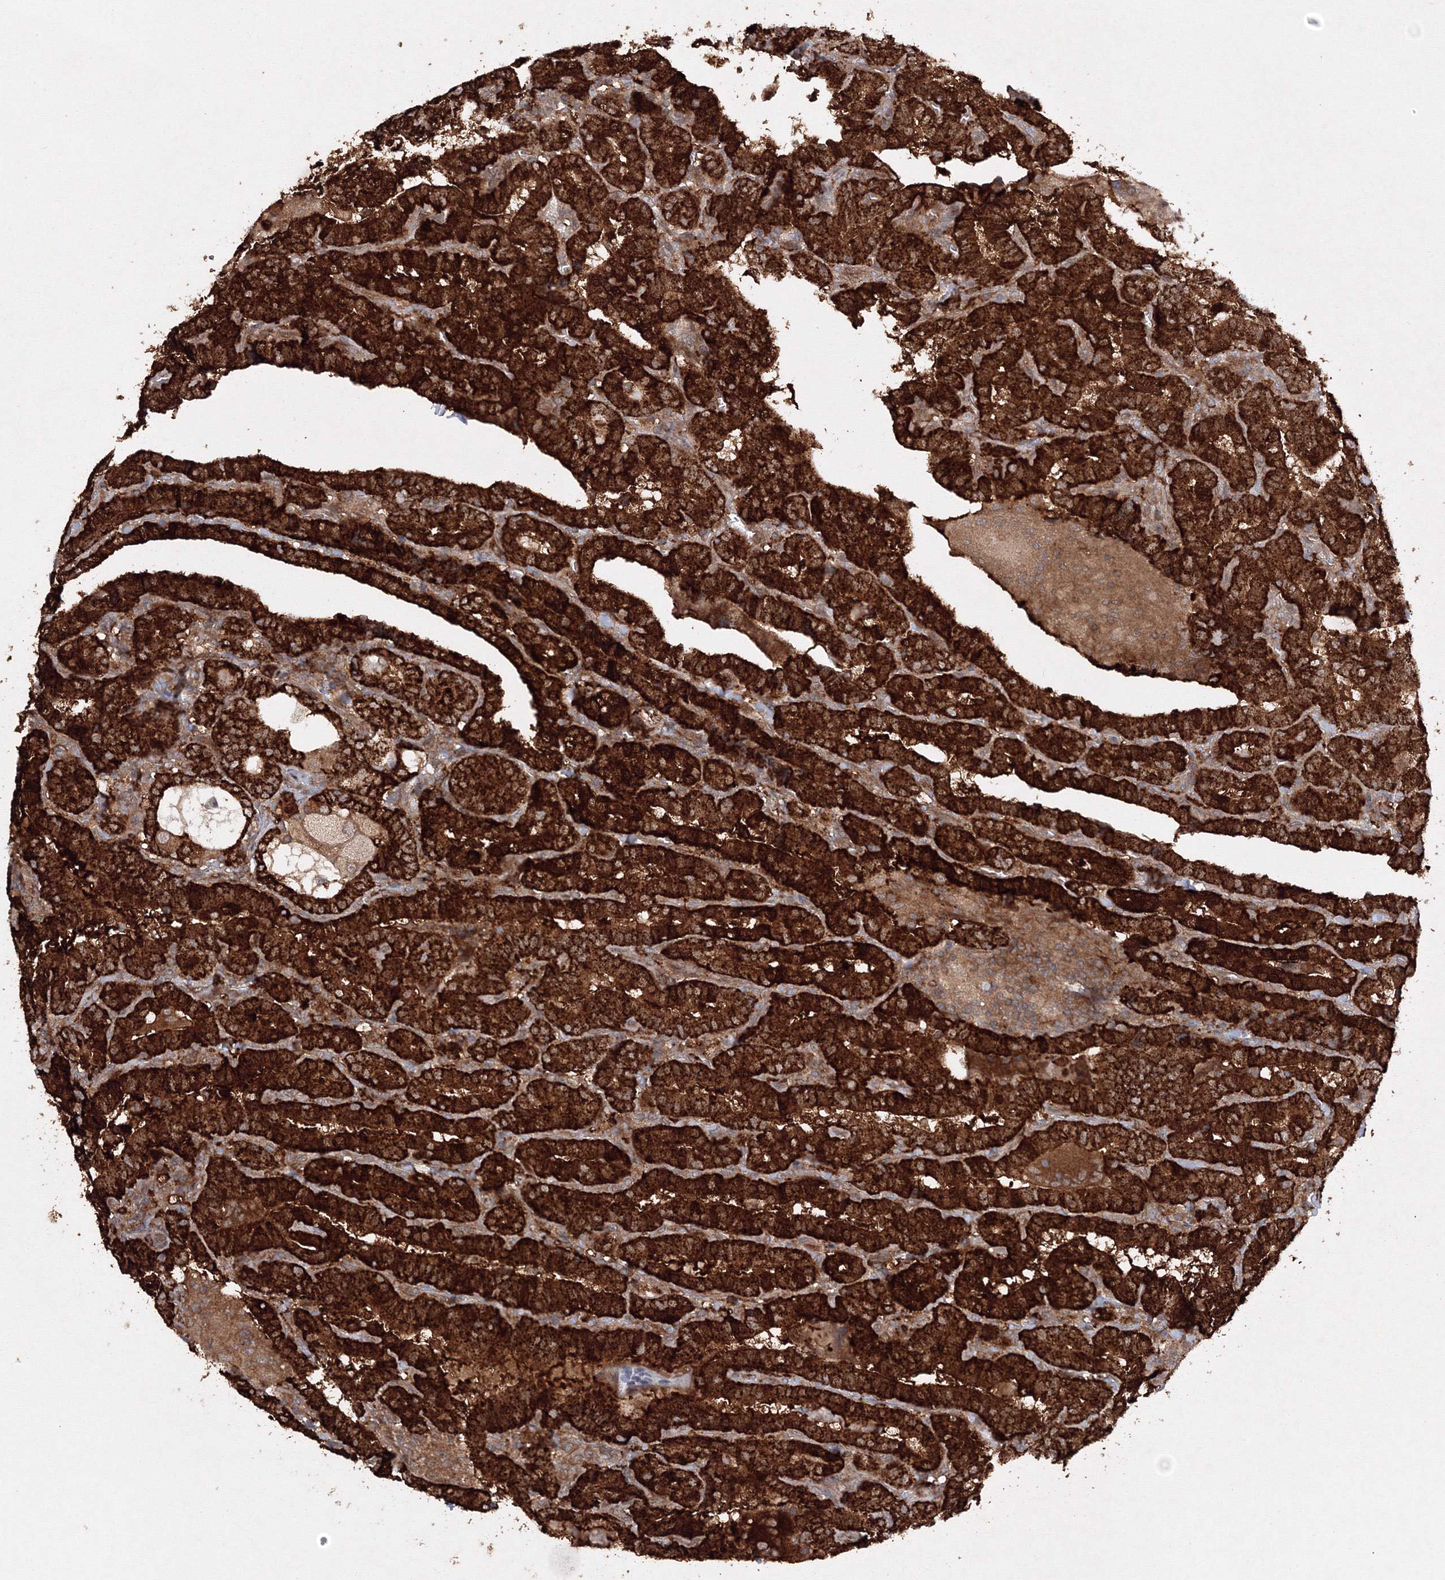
{"staining": {"intensity": "strong", "quantity": ">75%", "location": "cytoplasmic/membranous"}, "tissue": "thyroid cancer", "cell_type": "Tumor cells", "image_type": "cancer", "snomed": [{"axis": "morphology", "description": "Papillary adenocarcinoma, NOS"}, {"axis": "topography", "description": "Thyroid gland"}], "caption": "Immunohistochemical staining of thyroid papillary adenocarcinoma demonstrates high levels of strong cytoplasmic/membranous protein positivity in about >75% of tumor cells.", "gene": "DCTD", "patient": {"sex": "female", "age": 72}}